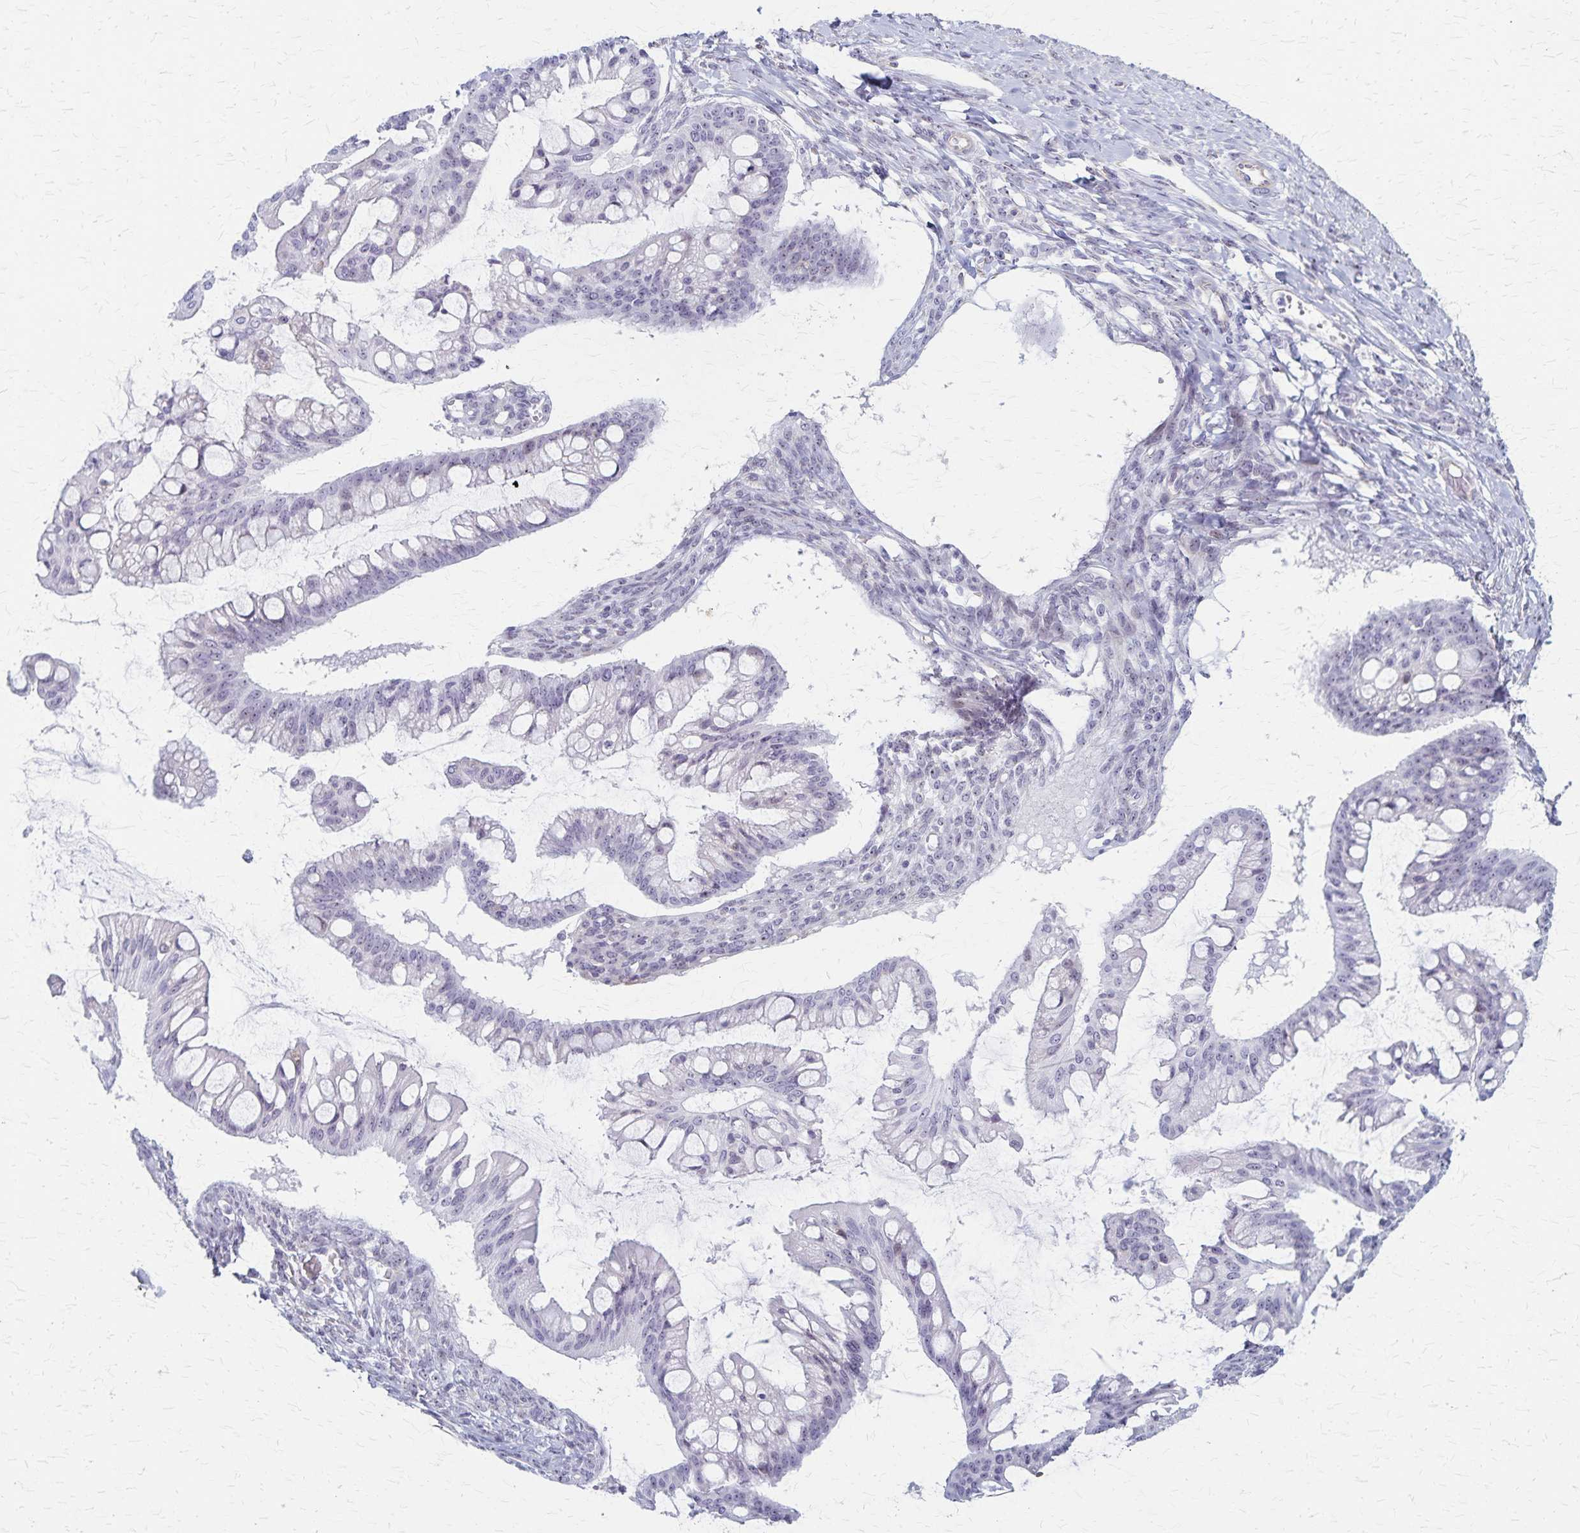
{"staining": {"intensity": "weak", "quantity": "<25%", "location": "nuclear"}, "tissue": "ovarian cancer", "cell_type": "Tumor cells", "image_type": "cancer", "snomed": [{"axis": "morphology", "description": "Cystadenocarcinoma, mucinous, NOS"}, {"axis": "topography", "description": "Ovary"}], "caption": "The immunohistochemistry (IHC) image has no significant positivity in tumor cells of ovarian mucinous cystadenocarcinoma tissue.", "gene": "DLK2", "patient": {"sex": "female", "age": 73}}